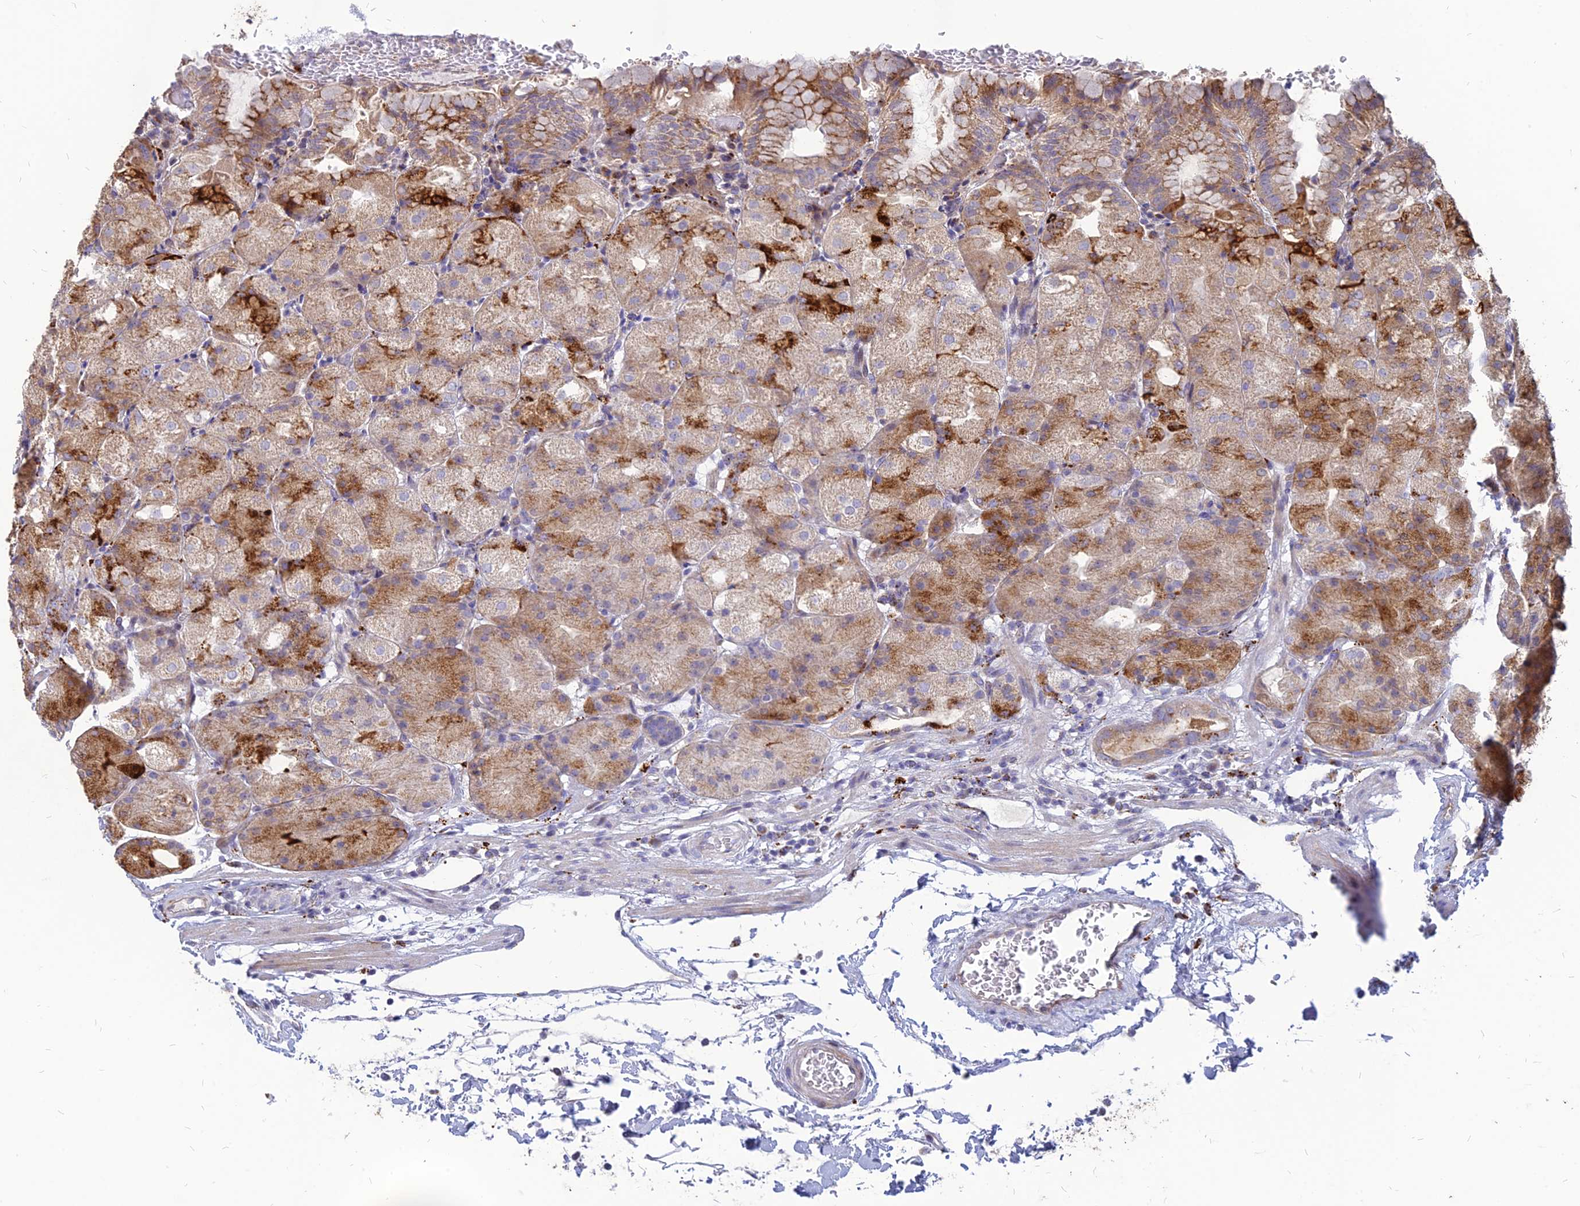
{"staining": {"intensity": "strong", "quantity": "25%-75%", "location": "cytoplasmic/membranous,nuclear"}, "tissue": "stomach", "cell_type": "Glandular cells", "image_type": "normal", "snomed": [{"axis": "morphology", "description": "Normal tissue, NOS"}, {"axis": "topography", "description": "Stomach, upper"}, {"axis": "topography", "description": "Stomach, lower"}], "caption": "Stomach stained with immunohistochemistry reveals strong cytoplasmic/membranous,nuclear positivity in approximately 25%-75% of glandular cells.", "gene": "ST3GAL6", "patient": {"sex": "male", "age": 62}}